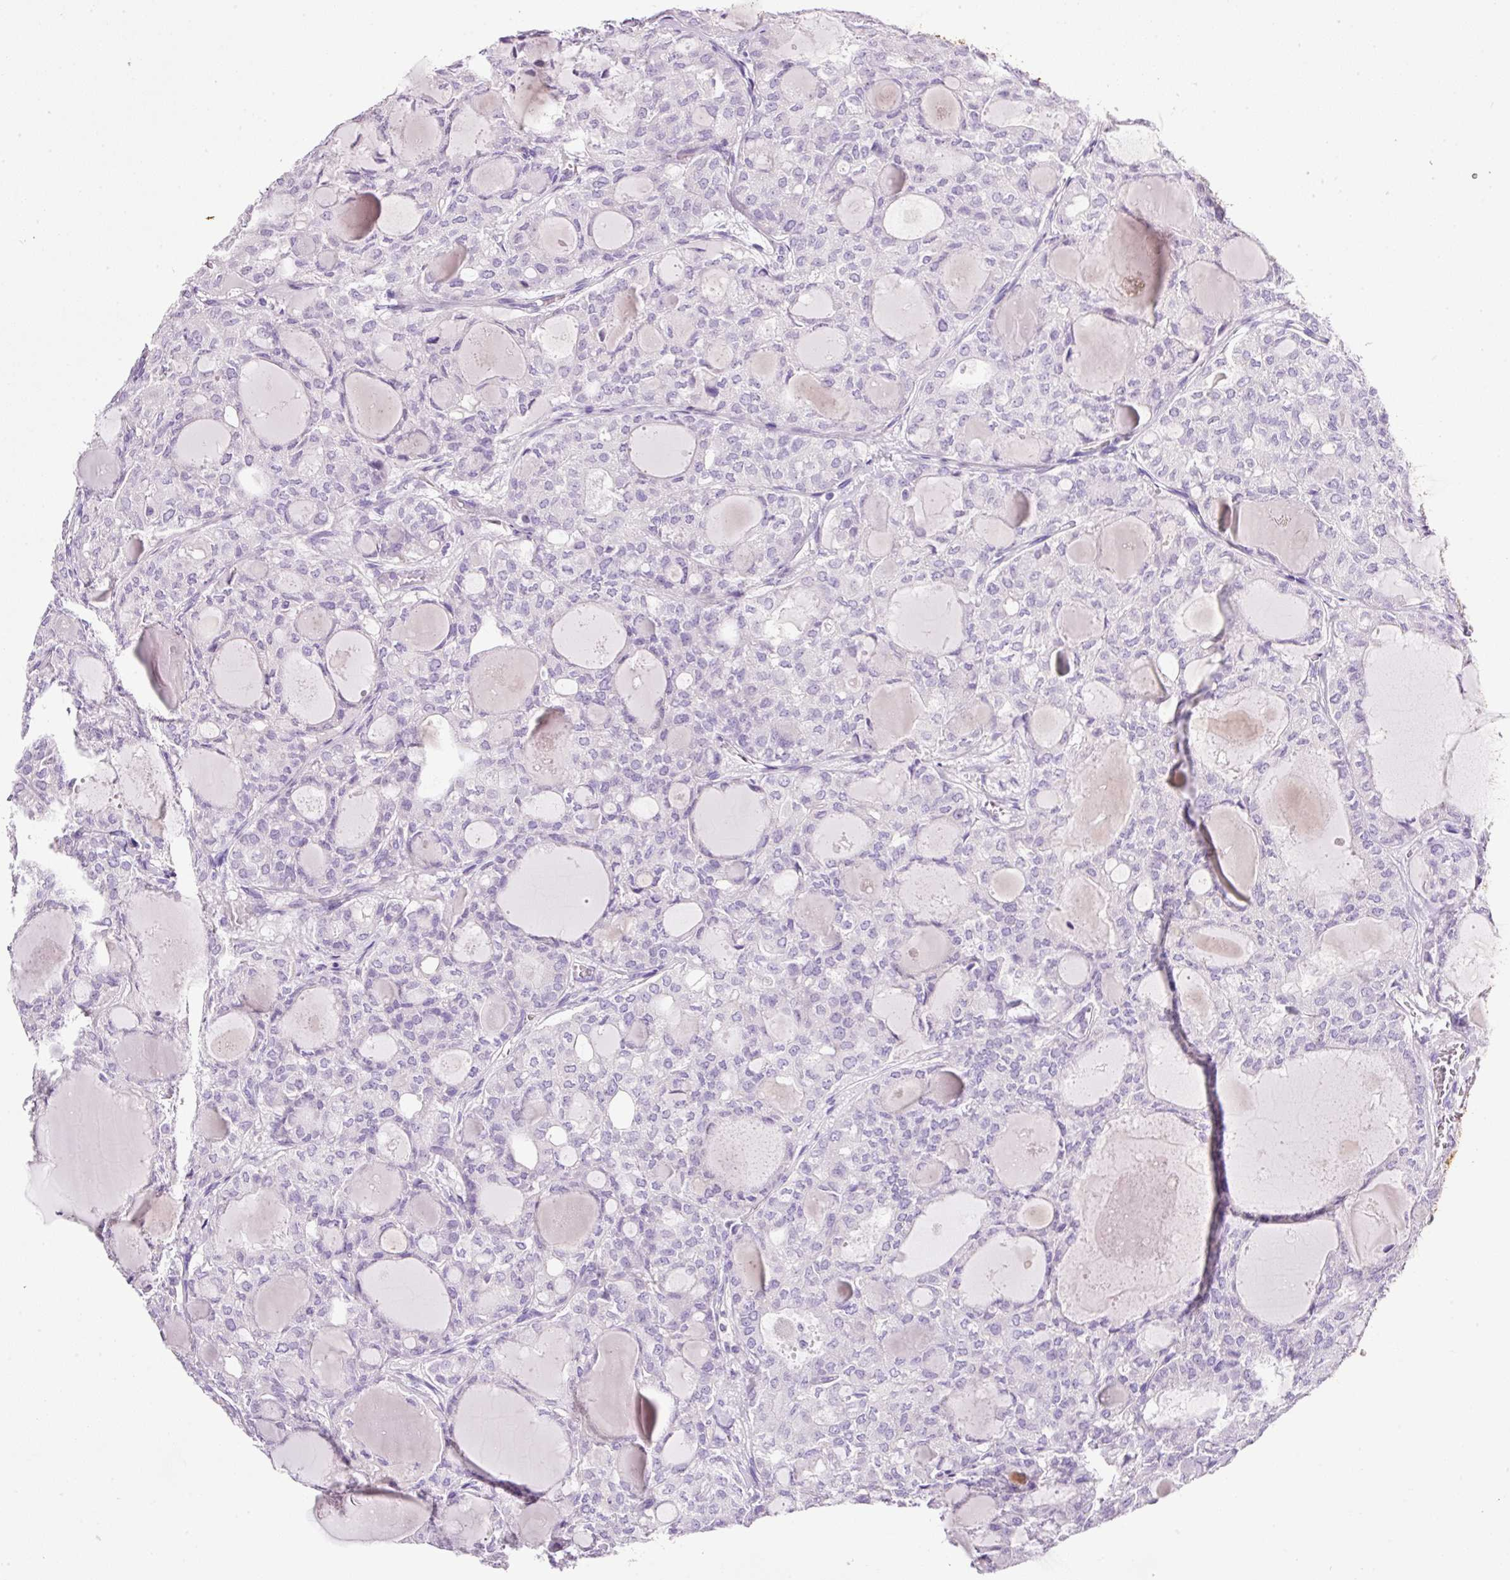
{"staining": {"intensity": "negative", "quantity": "none", "location": "none"}, "tissue": "thyroid cancer", "cell_type": "Tumor cells", "image_type": "cancer", "snomed": [{"axis": "morphology", "description": "Follicular adenoma carcinoma, NOS"}, {"axis": "topography", "description": "Thyroid gland"}], "caption": "An immunohistochemistry (IHC) image of thyroid cancer (follicular adenoma carcinoma) is shown. There is no staining in tumor cells of thyroid cancer (follicular adenoma carcinoma).", "gene": "BSND", "patient": {"sex": "male", "age": 75}}